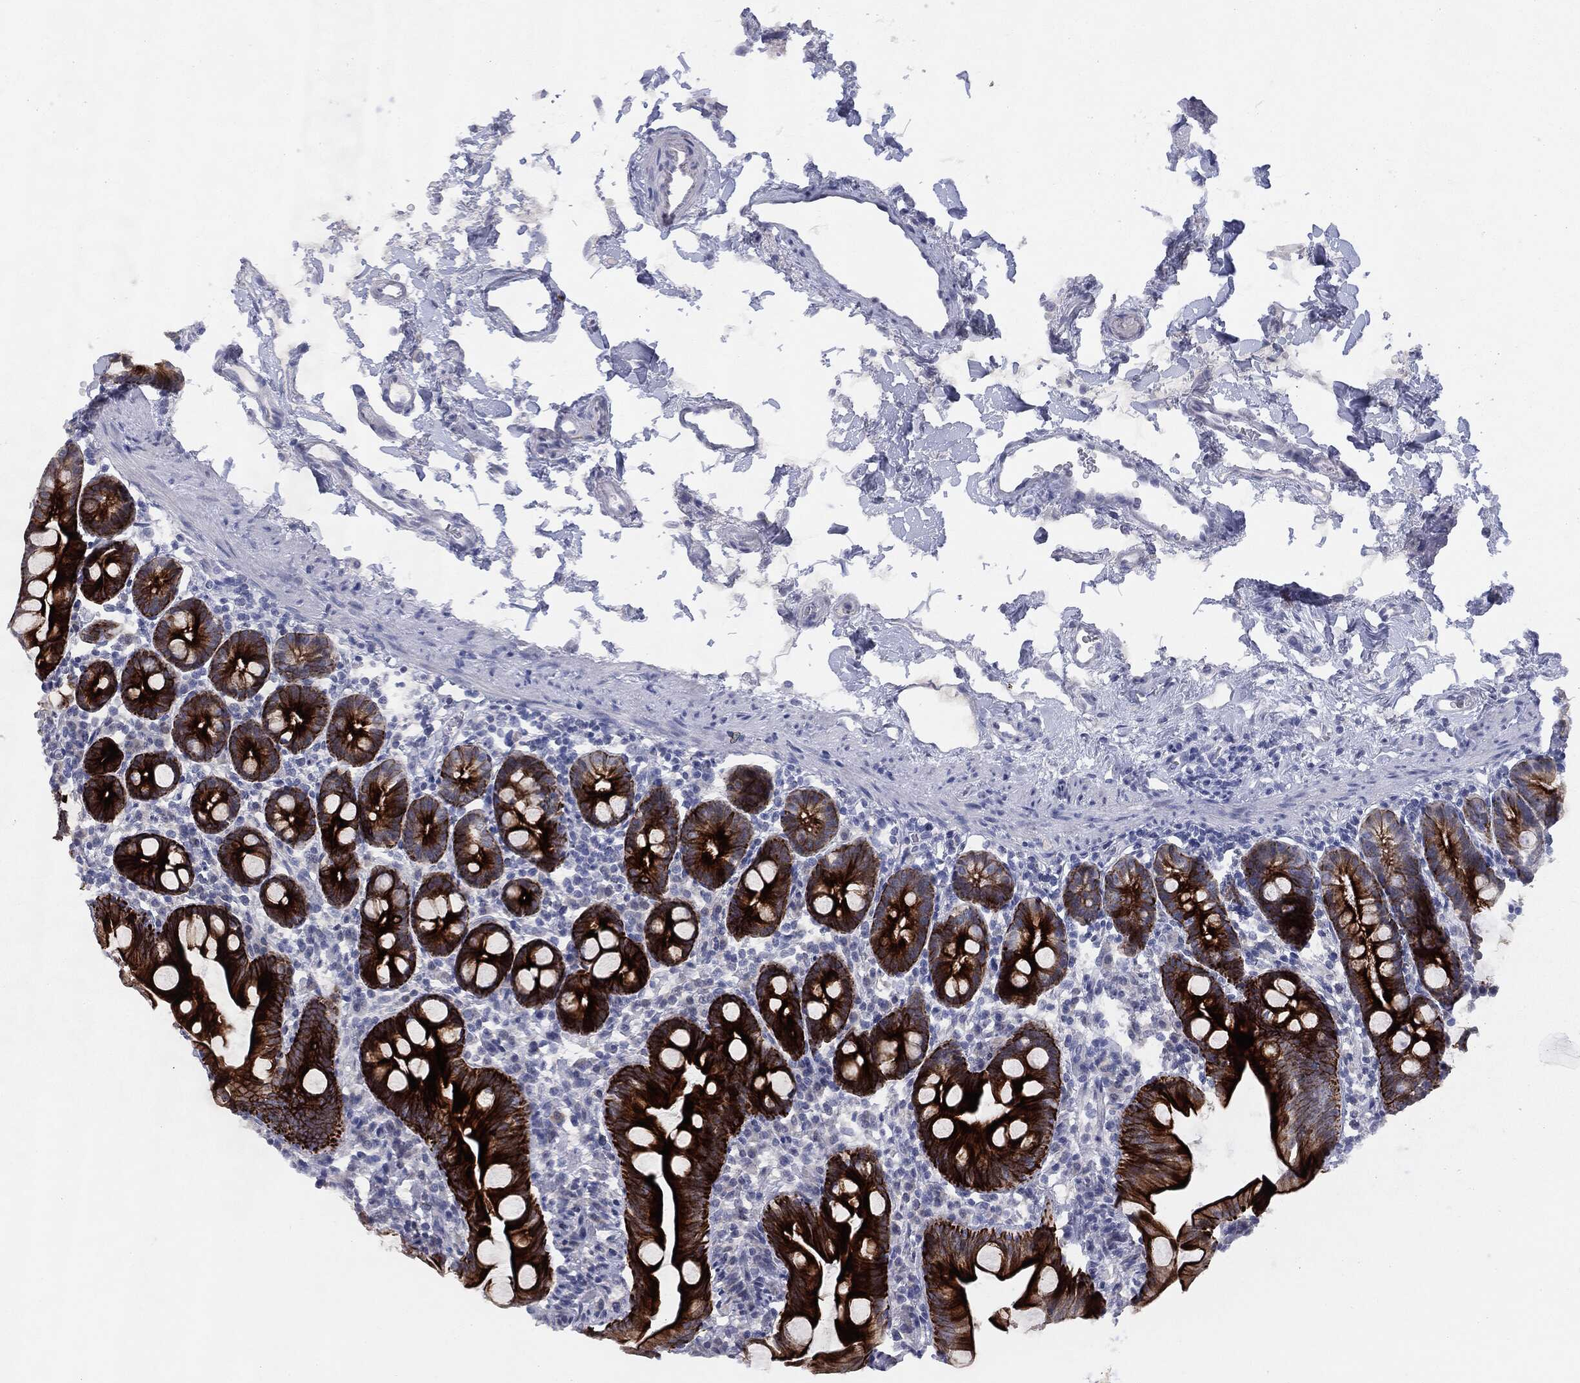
{"staining": {"intensity": "strong", "quantity": ">75%", "location": "cytoplasmic/membranous"}, "tissue": "small intestine", "cell_type": "Glandular cells", "image_type": "normal", "snomed": [{"axis": "morphology", "description": "Normal tissue, NOS"}, {"axis": "topography", "description": "Small intestine"}], "caption": "This image displays unremarkable small intestine stained with immunohistochemistry to label a protein in brown. The cytoplasmic/membranous of glandular cells show strong positivity for the protein. Nuclei are counter-stained blue.", "gene": "MUC1", "patient": {"sex": "female", "age": 44}}